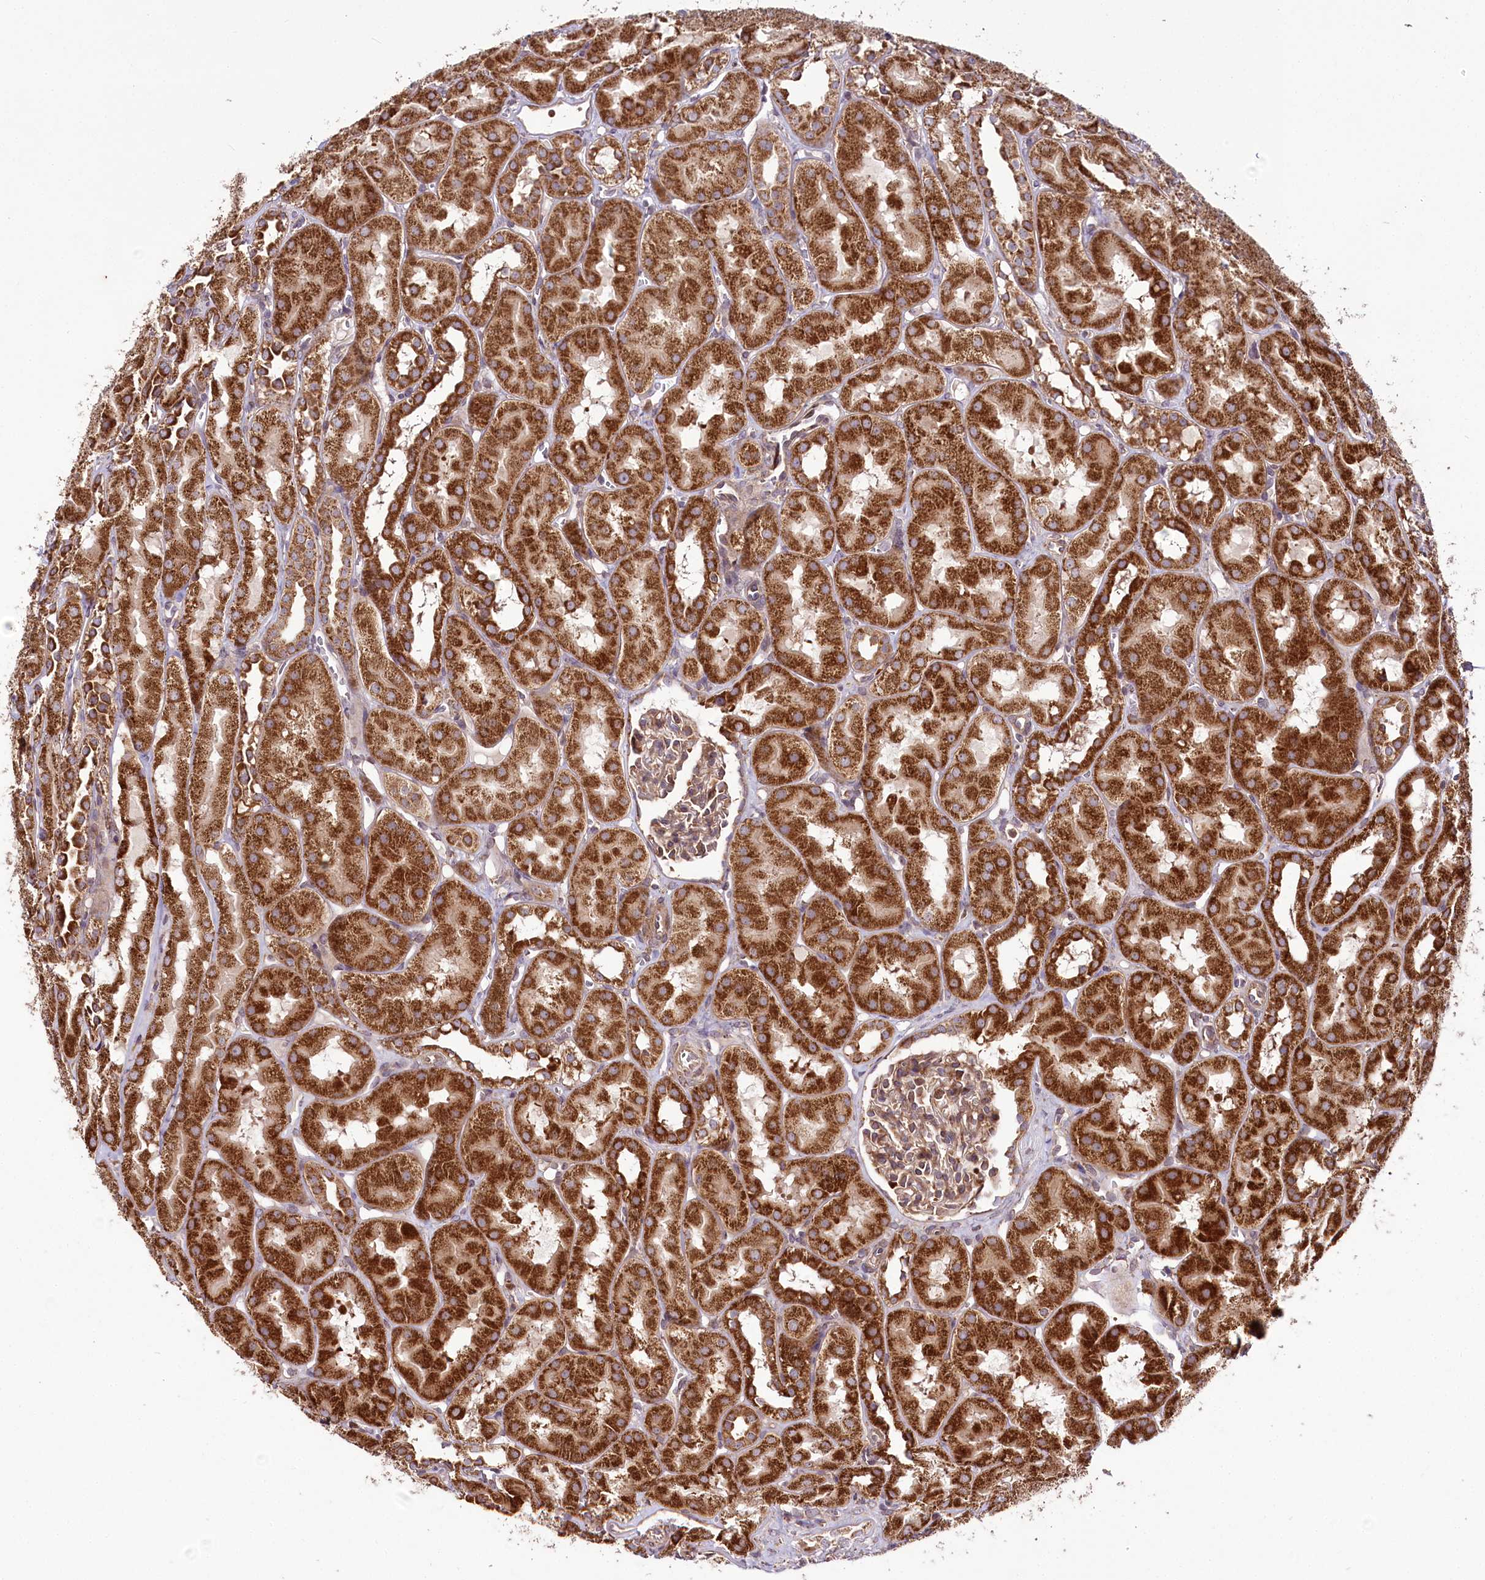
{"staining": {"intensity": "moderate", "quantity": "25%-75%", "location": "cytoplasmic/membranous"}, "tissue": "kidney", "cell_type": "Cells in glomeruli", "image_type": "normal", "snomed": [{"axis": "morphology", "description": "Normal tissue, NOS"}, {"axis": "topography", "description": "Kidney"}, {"axis": "topography", "description": "Urinary bladder"}], "caption": "Cells in glomeruli demonstrate moderate cytoplasmic/membranous positivity in approximately 25%-75% of cells in benign kidney.", "gene": "RAB7A", "patient": {"sex": "male", "age": 16}}